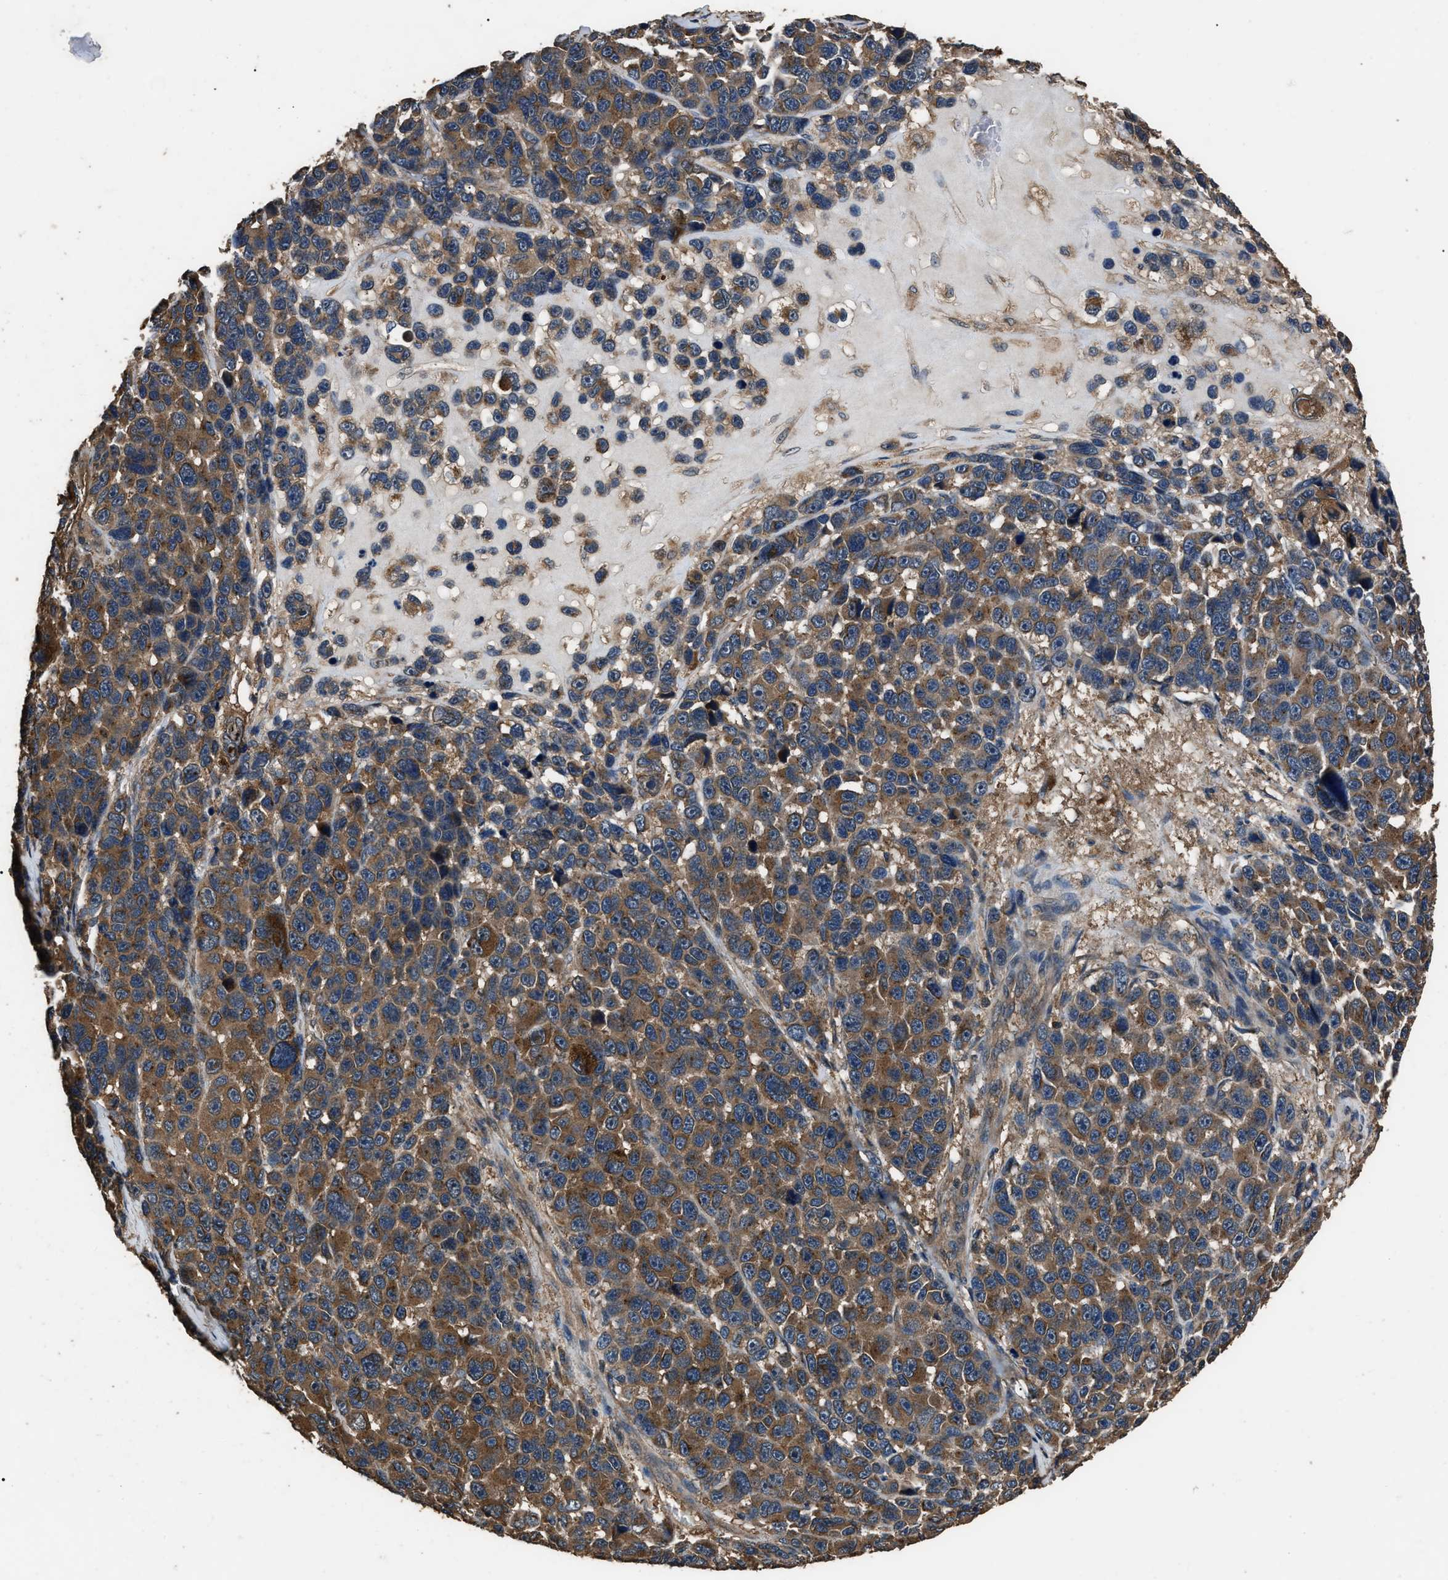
{"staining": {"intensity": "moderate", "quantity": ">75%", "location": "cytoplasmic/membranous"}, "tissue": "melanoma", "cell_type": "Tumor cells", "image_type": "cancer", "snomed": [{"axis": "morphology", "description": "Malignant melanoma, NOS"}, {"axis": "topography", "description": "Skin"}], "caption": "Immunohistochemistry (IHC) of melanoma displays medium levels of moderate cytoplasmic/membranous expression in about >75% of tumor cells.", "gene": "RNF216", "patient": {"sex": "male", "age": 53}}